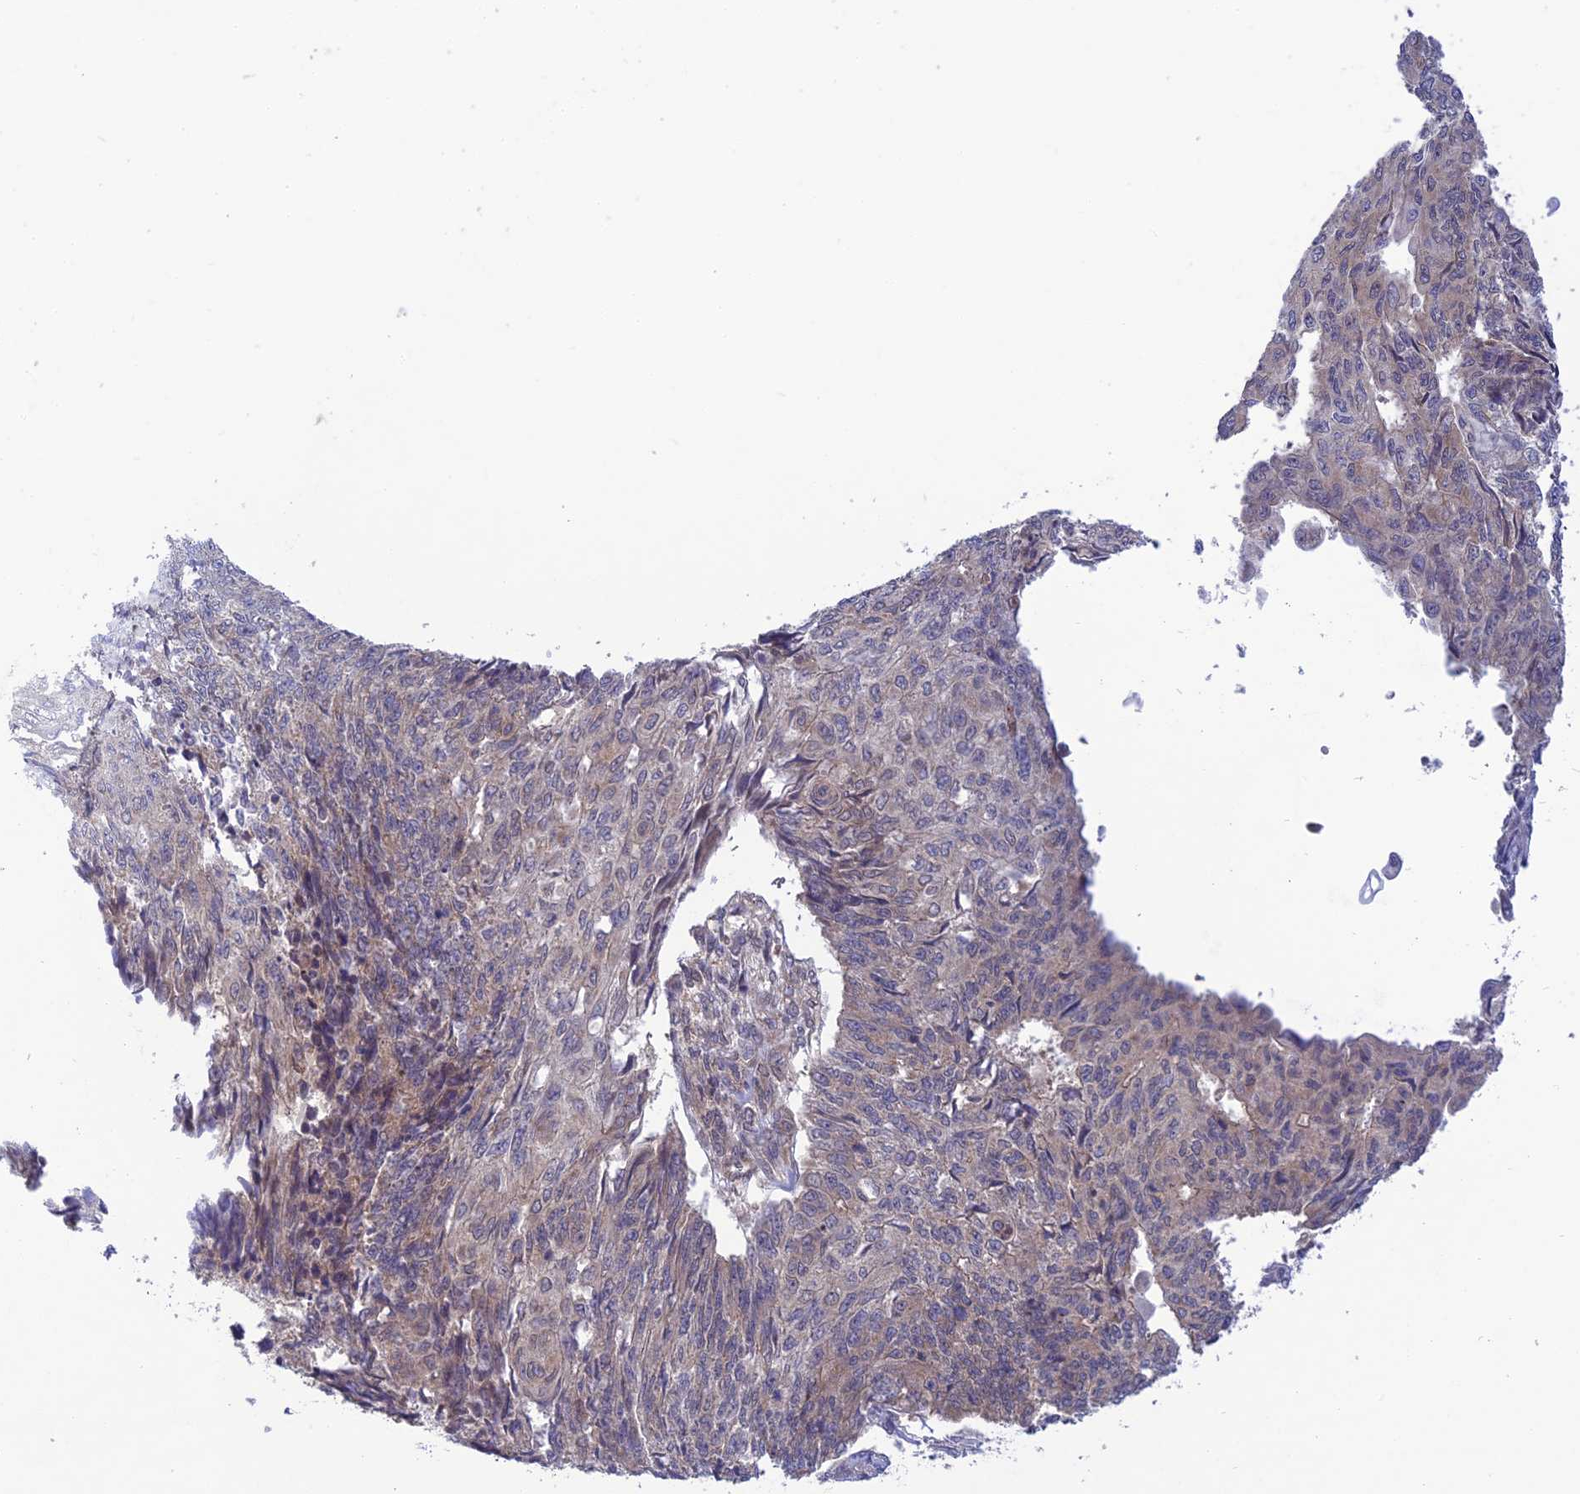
{"staining": {"intensity": "weak", "quantity": "25%-75%", "location": "cytoplasmic/membranous,nuclear"}, "tissue": "endometrial cancer", "cell_type": "Tumor cells", "image_type": "cancer", "snomed": [{"axis": "morphology", "description": "Adenocarcinoma, NOS"}, {"axis": "topography", "description": "Endometrium"}], "caption": "Weak cytoplasmic/membranous and nuclear expression is seen in approximately 25%-75% of tumor cells in adenocarcinoma (endometrial).", "gene": "UROS", "patient": {"sex": "female", "age": 32}}